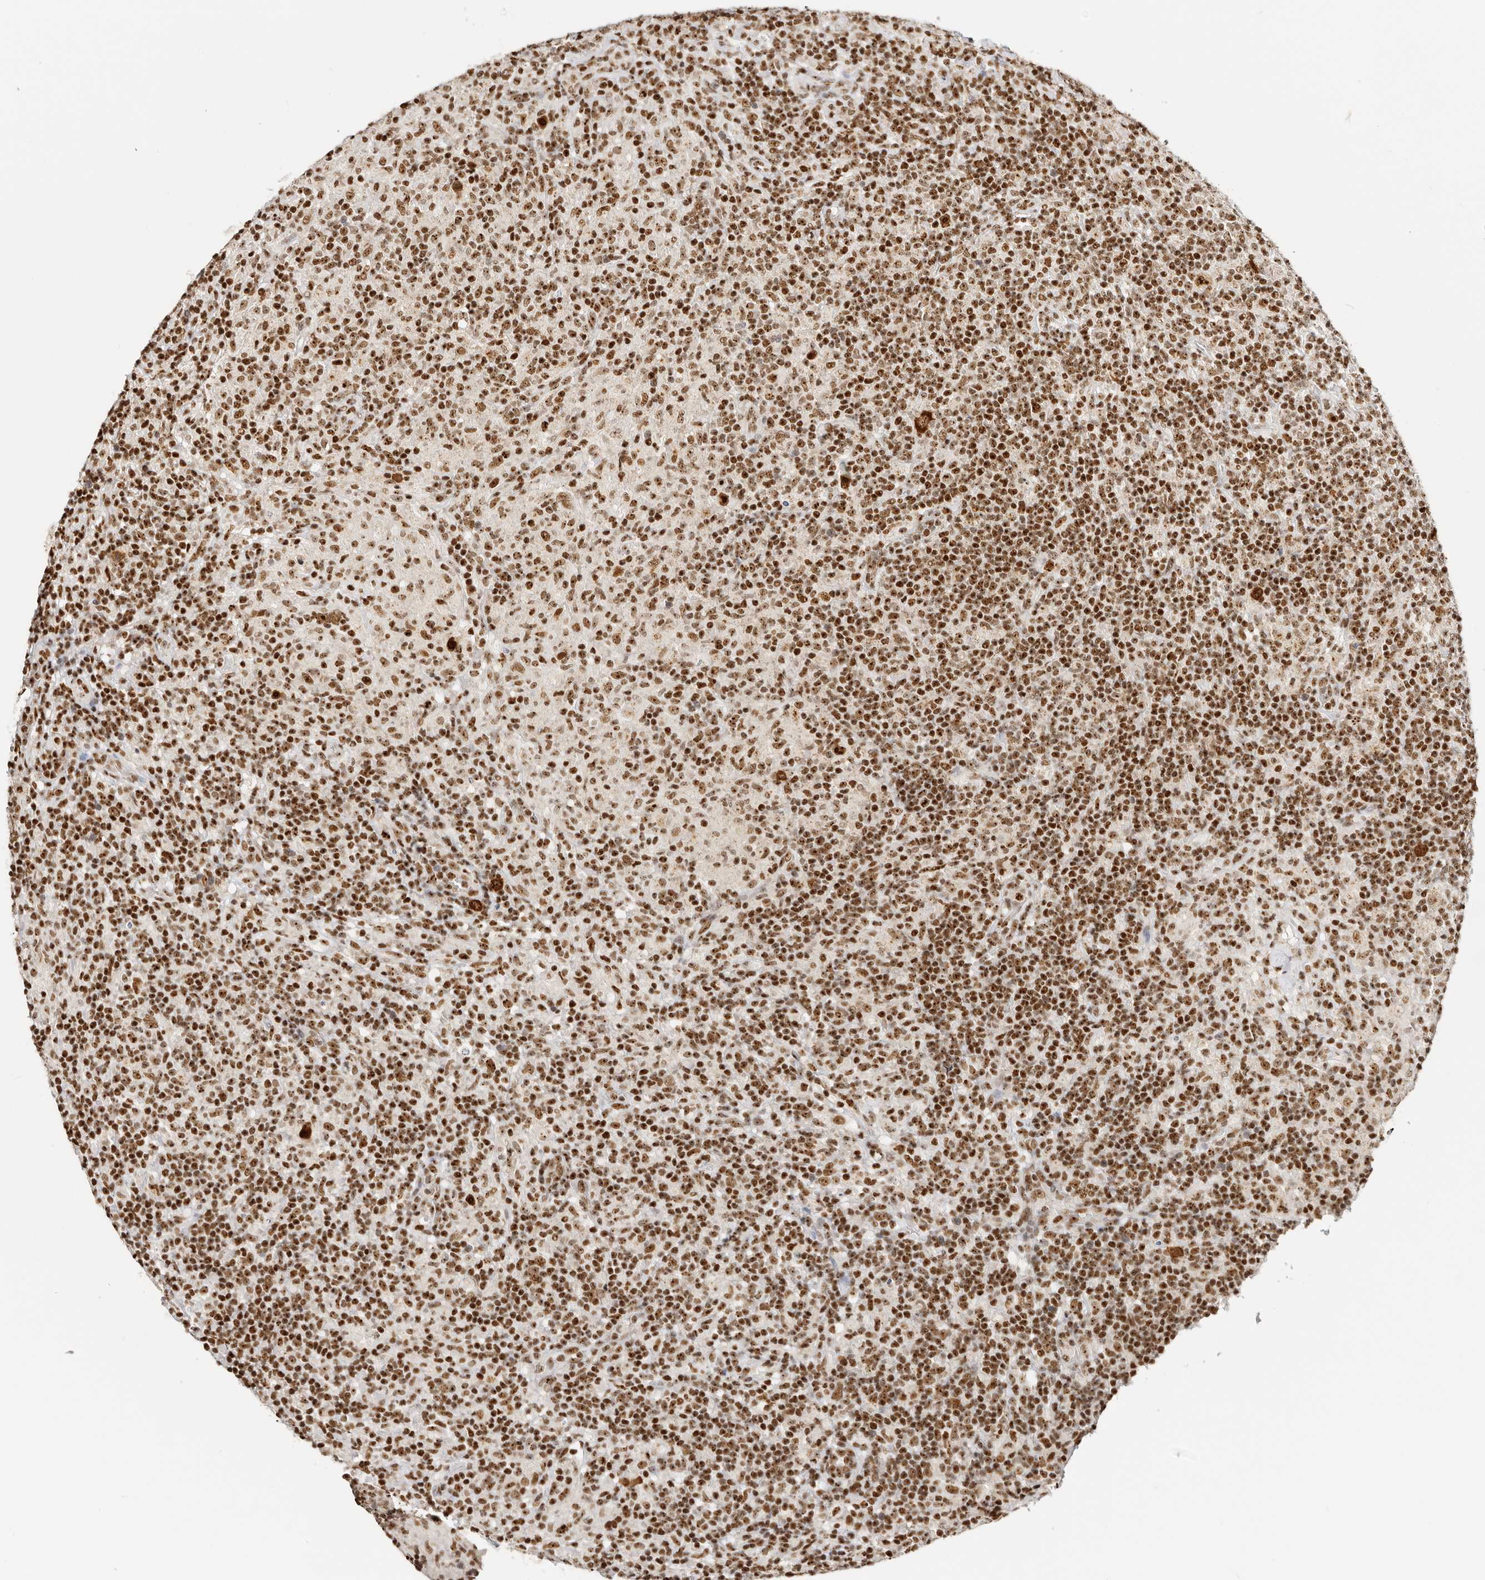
{"staining": {"intensity": "strong", "quantity": ">75%", "location": "nuclear"}, "tissue": "lymphoma", "cell_type": "Tumor cells", "image_type": "cancer", "snomed": [{"axis": "morphology", "description": "Hodgkin's disease, NOS"}, {"axis": "topography", "description": "Lymph node"}], "caption": "High-magnification brightfield microscopy of Hodgkin's disease stained with DAB (brown) and counterstained with hematoxylin (blue). tumor cells exhibit strong nuclear staining is present in about>75% of cells. (DAB = brown stain, brightfield microscopy at high magnification).", "gene": "IQGAP3", "patient": {"sex": "male", "age": 70}}